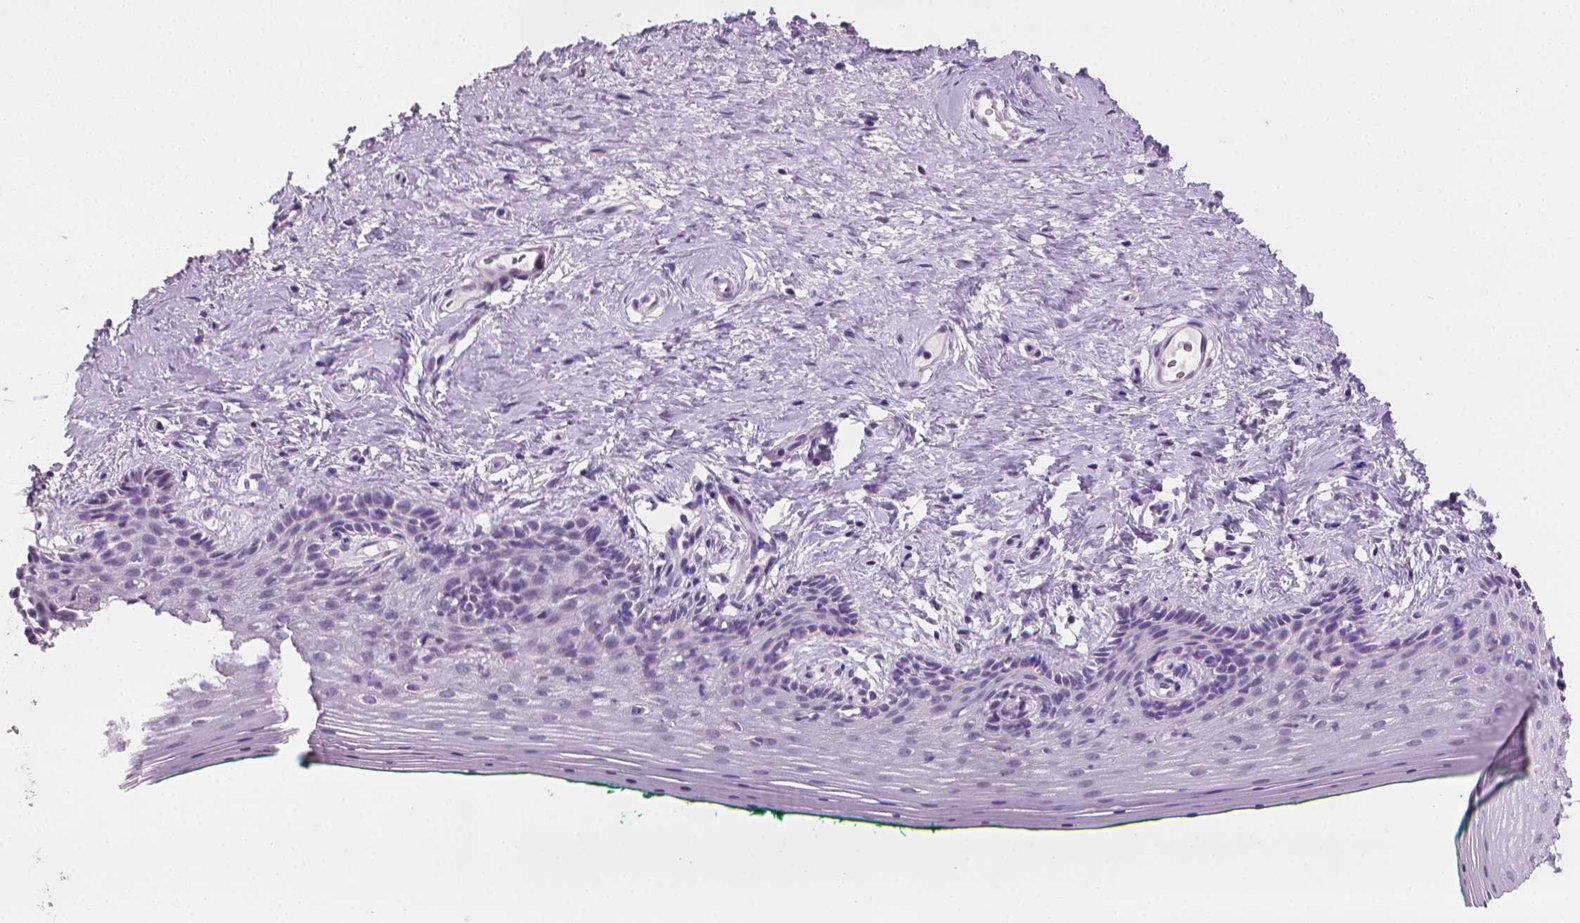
{"staining": {"intensity": "negative", "quantity": "none", "location": "none"}, "tissue": "vagina", "cell_type": "Squamous epithelial cells", "image_type": "normal", "snomed": [{"axis": "morphology", "description": "Normal tissue, NOS"}, {"axis": "topography", "description": "Vagina"}], "caption": "Immunohistochemical staining of unremarkable vagina exhibits no significant expression in squamous epithelial cells.", "gene": "MLANA", "patient": {"sex": "female", "age": 45}}